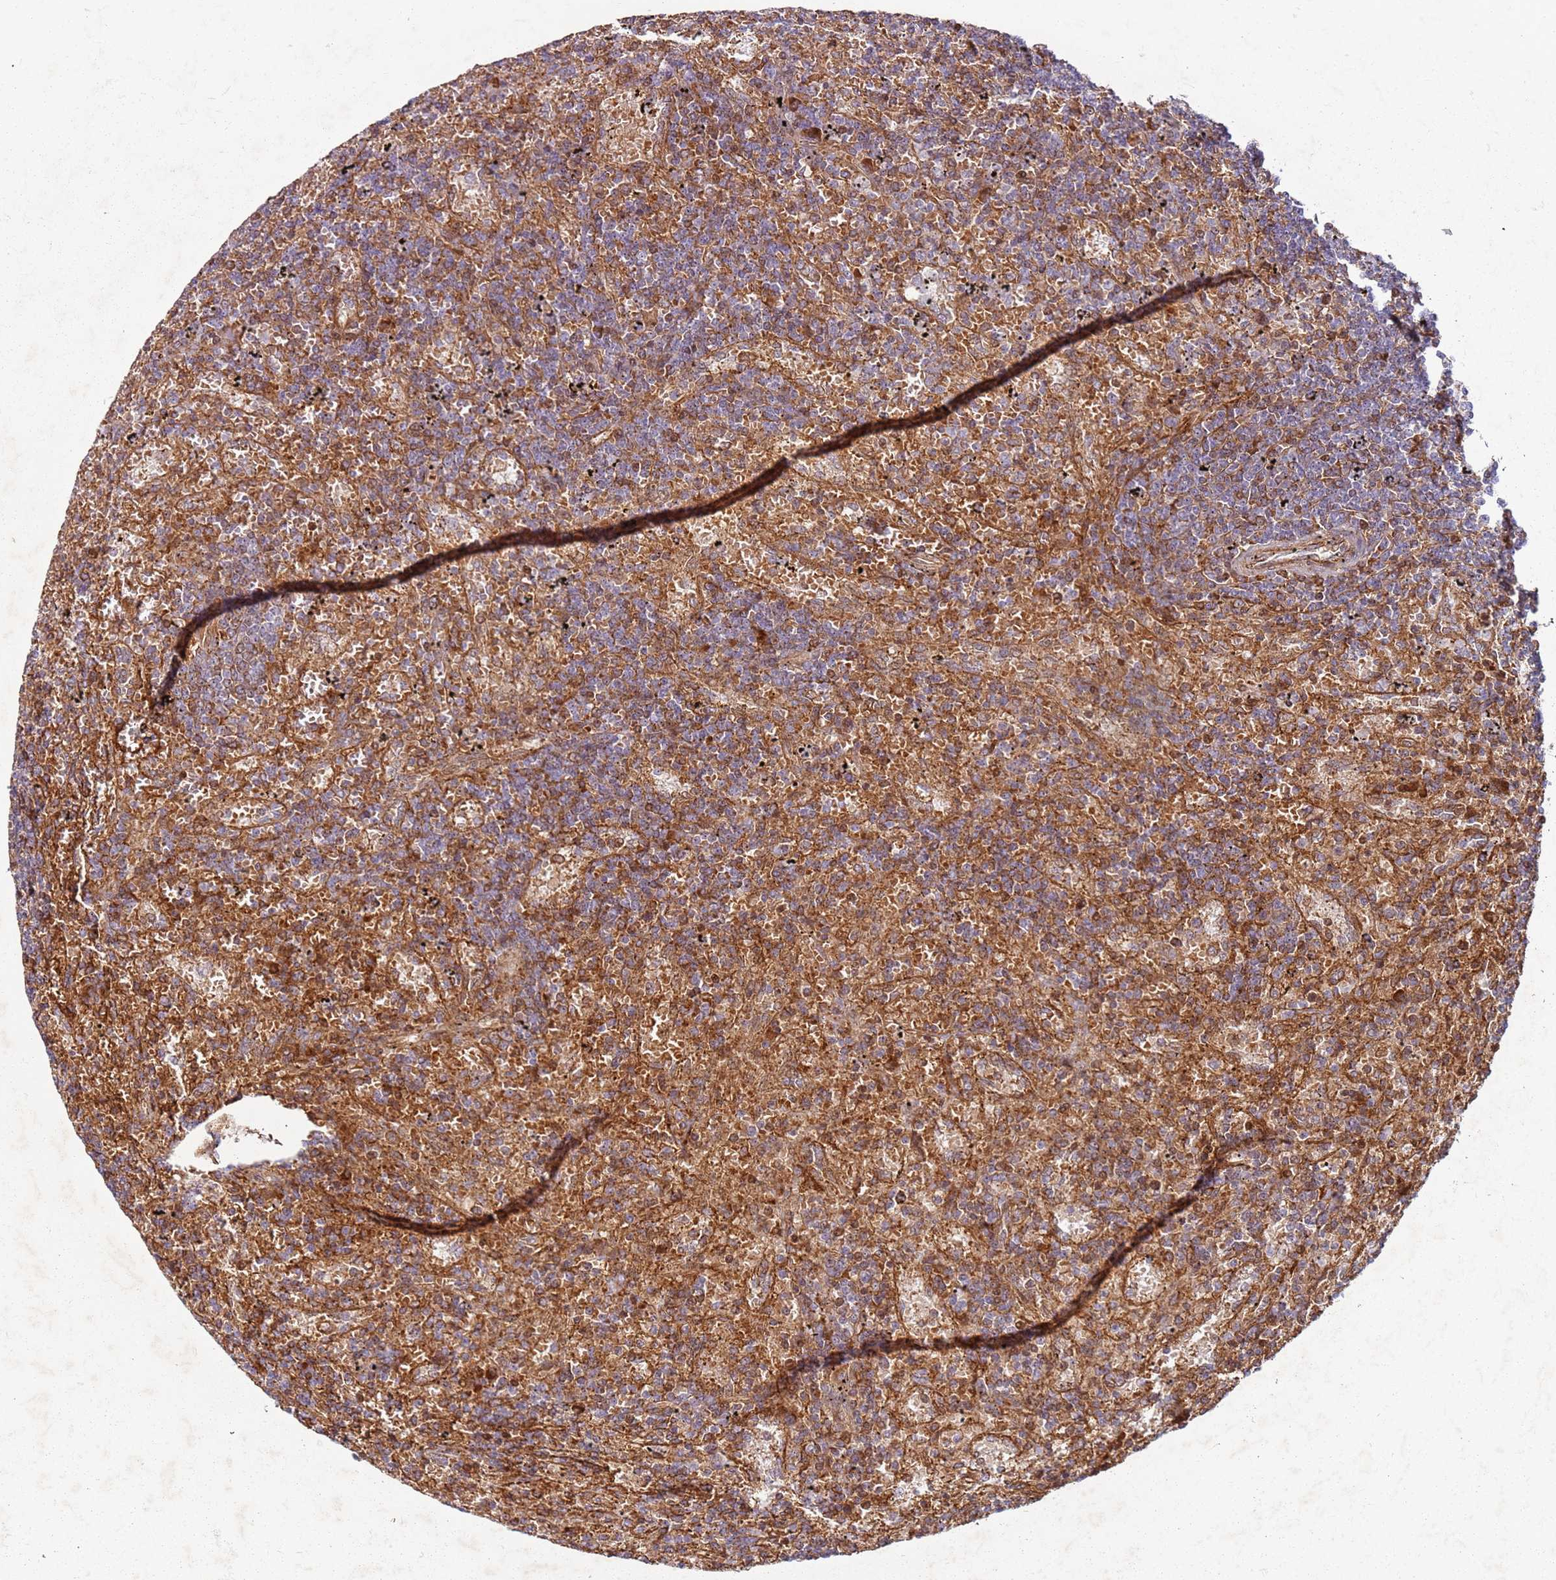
{"staining": {"intensity": "negative", "quantity": "none", "location": "none"}, "tissue": "lymphoma", "cell_type": "Tumor cells", "image_type": "cancer", "snomed": [{"axis": "morphology", "description": "Malignant lymphoma, non-Hodgkin's type, Low grade"}, {"axis": "topography", "description": "Spleen"}], "caption": "Low-grade malignant lymphoma, non-Hodgkin's type was stained to show a protein in brown. There is no significant positivity in tumor cells.", "gene": "C2CD4B", "patient": {"sex": "male", "age": 76}}